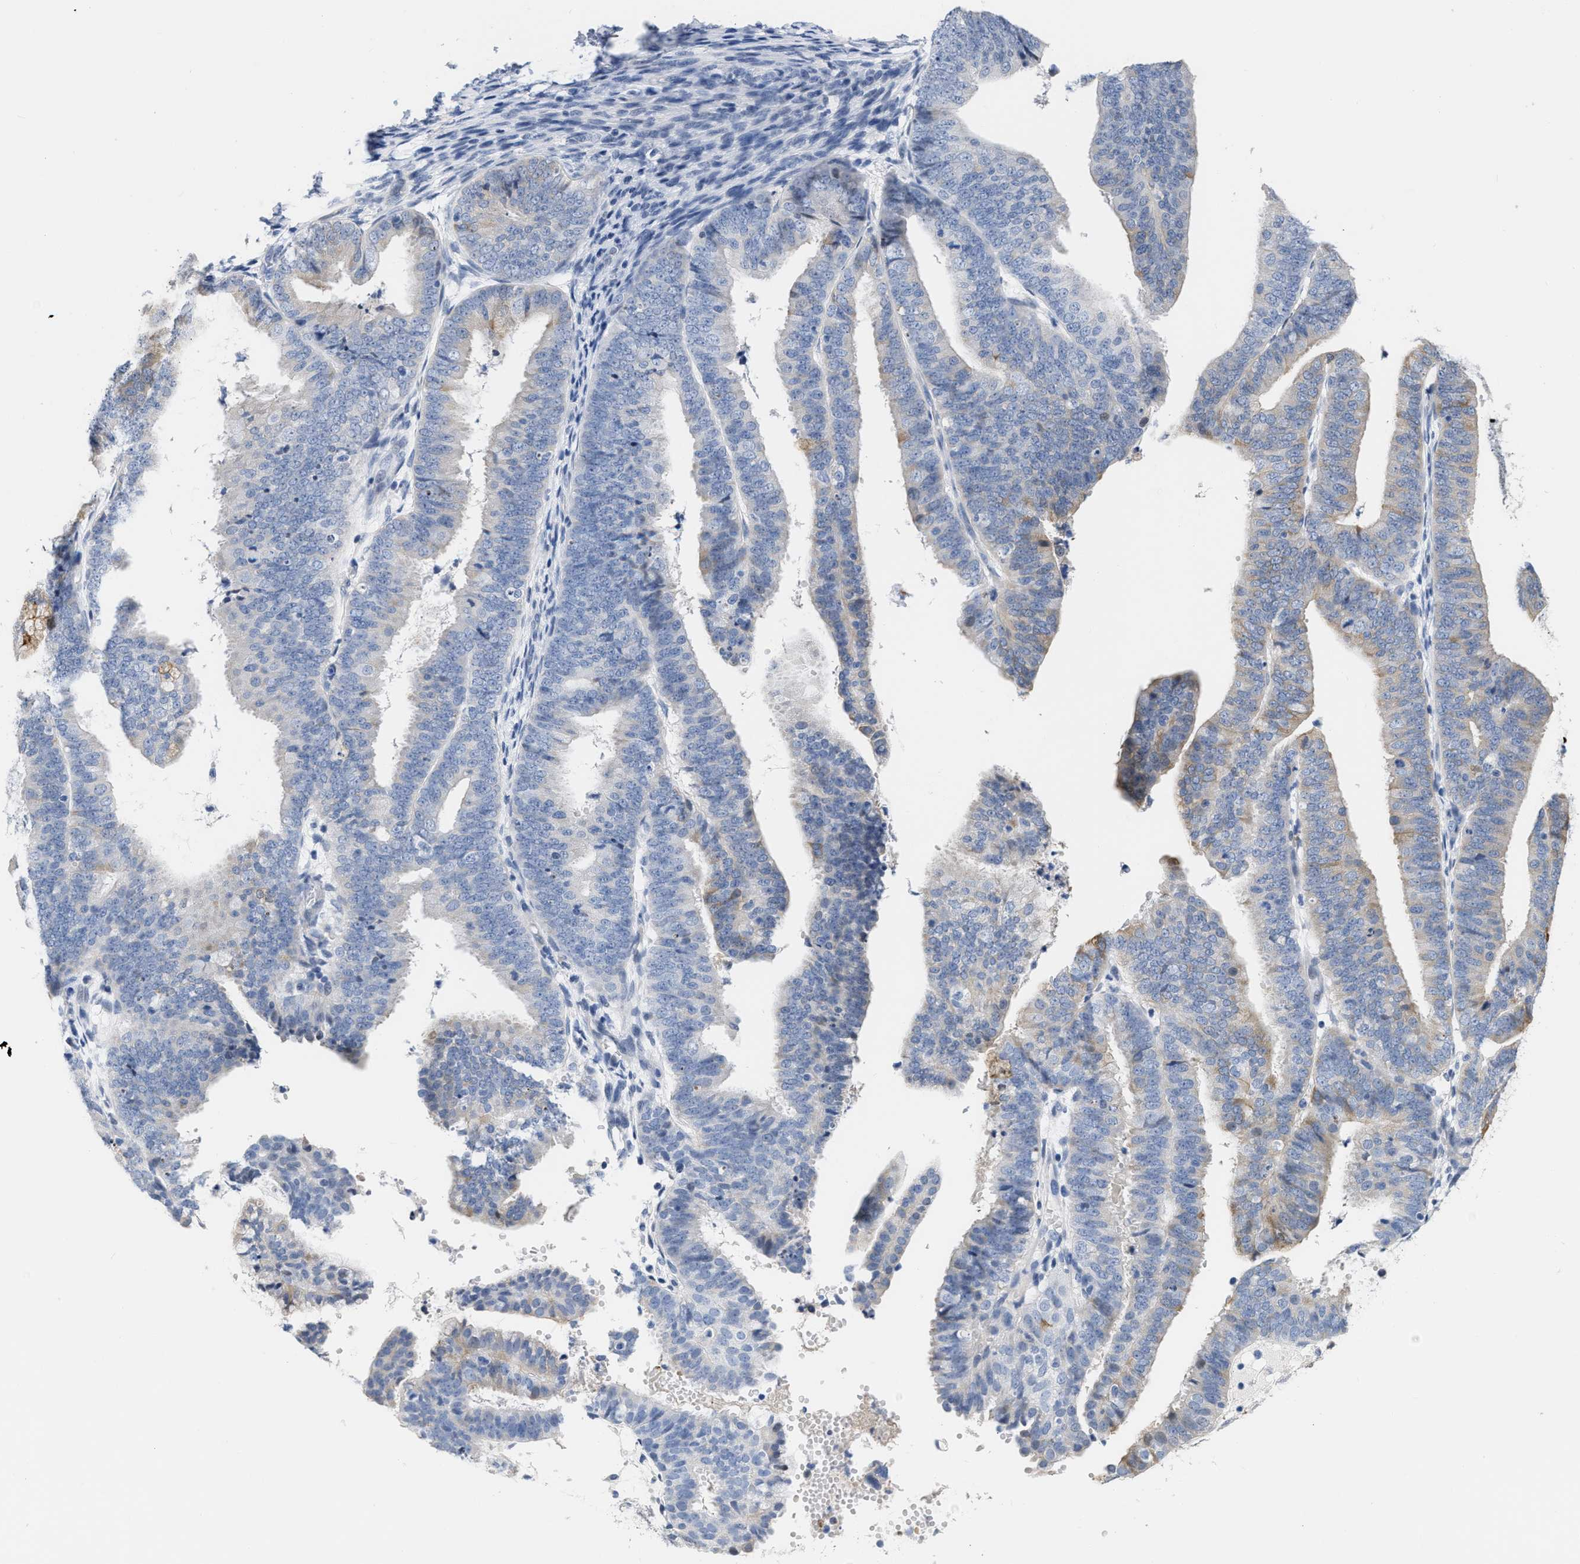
{"staining": {"intensity": "moderate", "quantity": "<25%", "location": "cytoplasmic/membranous"}, "tissue": "endometrial cancer", "cell_type": "Tumor cells", "image_type": "cancer", "snomed": [{"axis": "morphology", "description": "Adenocarcinoma, NOS"}, {"axis": "topography", "description": "Endometrium"}], "caption": "Endometrial cancer was stained to show a protein in brown. There is low levels of moderate cytoplasmic/membranous positivity in about <25% of tumor cells. (Brightfield microscopy of DAB IHC at high magnification).", "gene": "CRYM", "patient": {"sex": "female", "age": 63}}